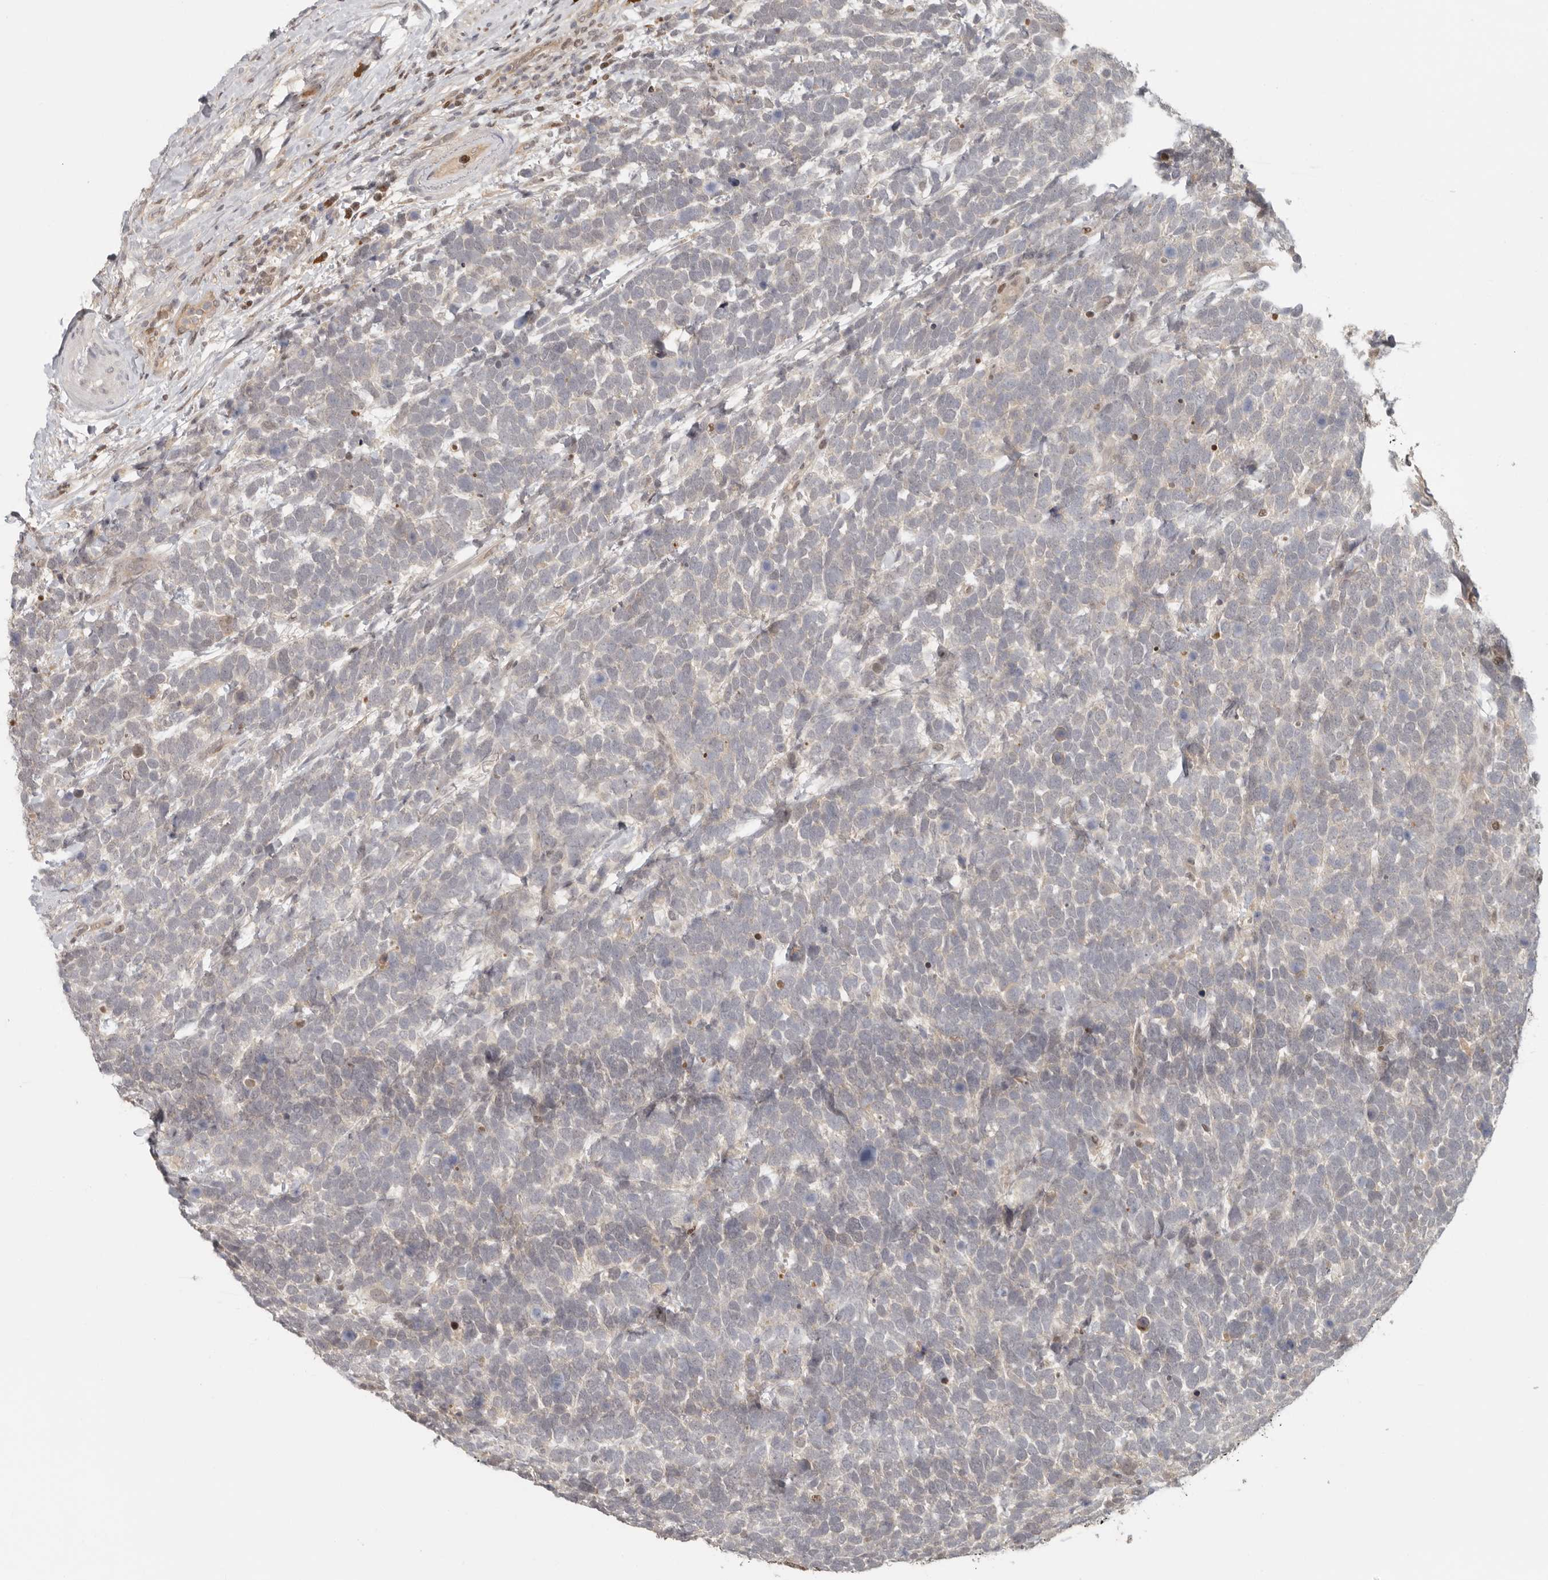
{"staining": {"intensity": "negative", "quantity": "none", "location": "none"}, "tissue": "urothelial cancer", "cell_type": "Tumor cells", "image_type": "cancer", "snomed": [{"axis": "morphology", "description": "Urothelial carcinoma, High grade"}, {"axis": "topography", "description": "Urinary bladder"}], "caption": "Urothelial carcinoma (high-grade) was stained to show a protein in brown. There is no significant staining in tumor cells. Brightfield microscopy of immunohistochemistry stained with DAB (brown) and hematoxylin (blue), captured at high magnification.", "gene": "PSMA5", "patient": {"sex": "female", "age": 82}}